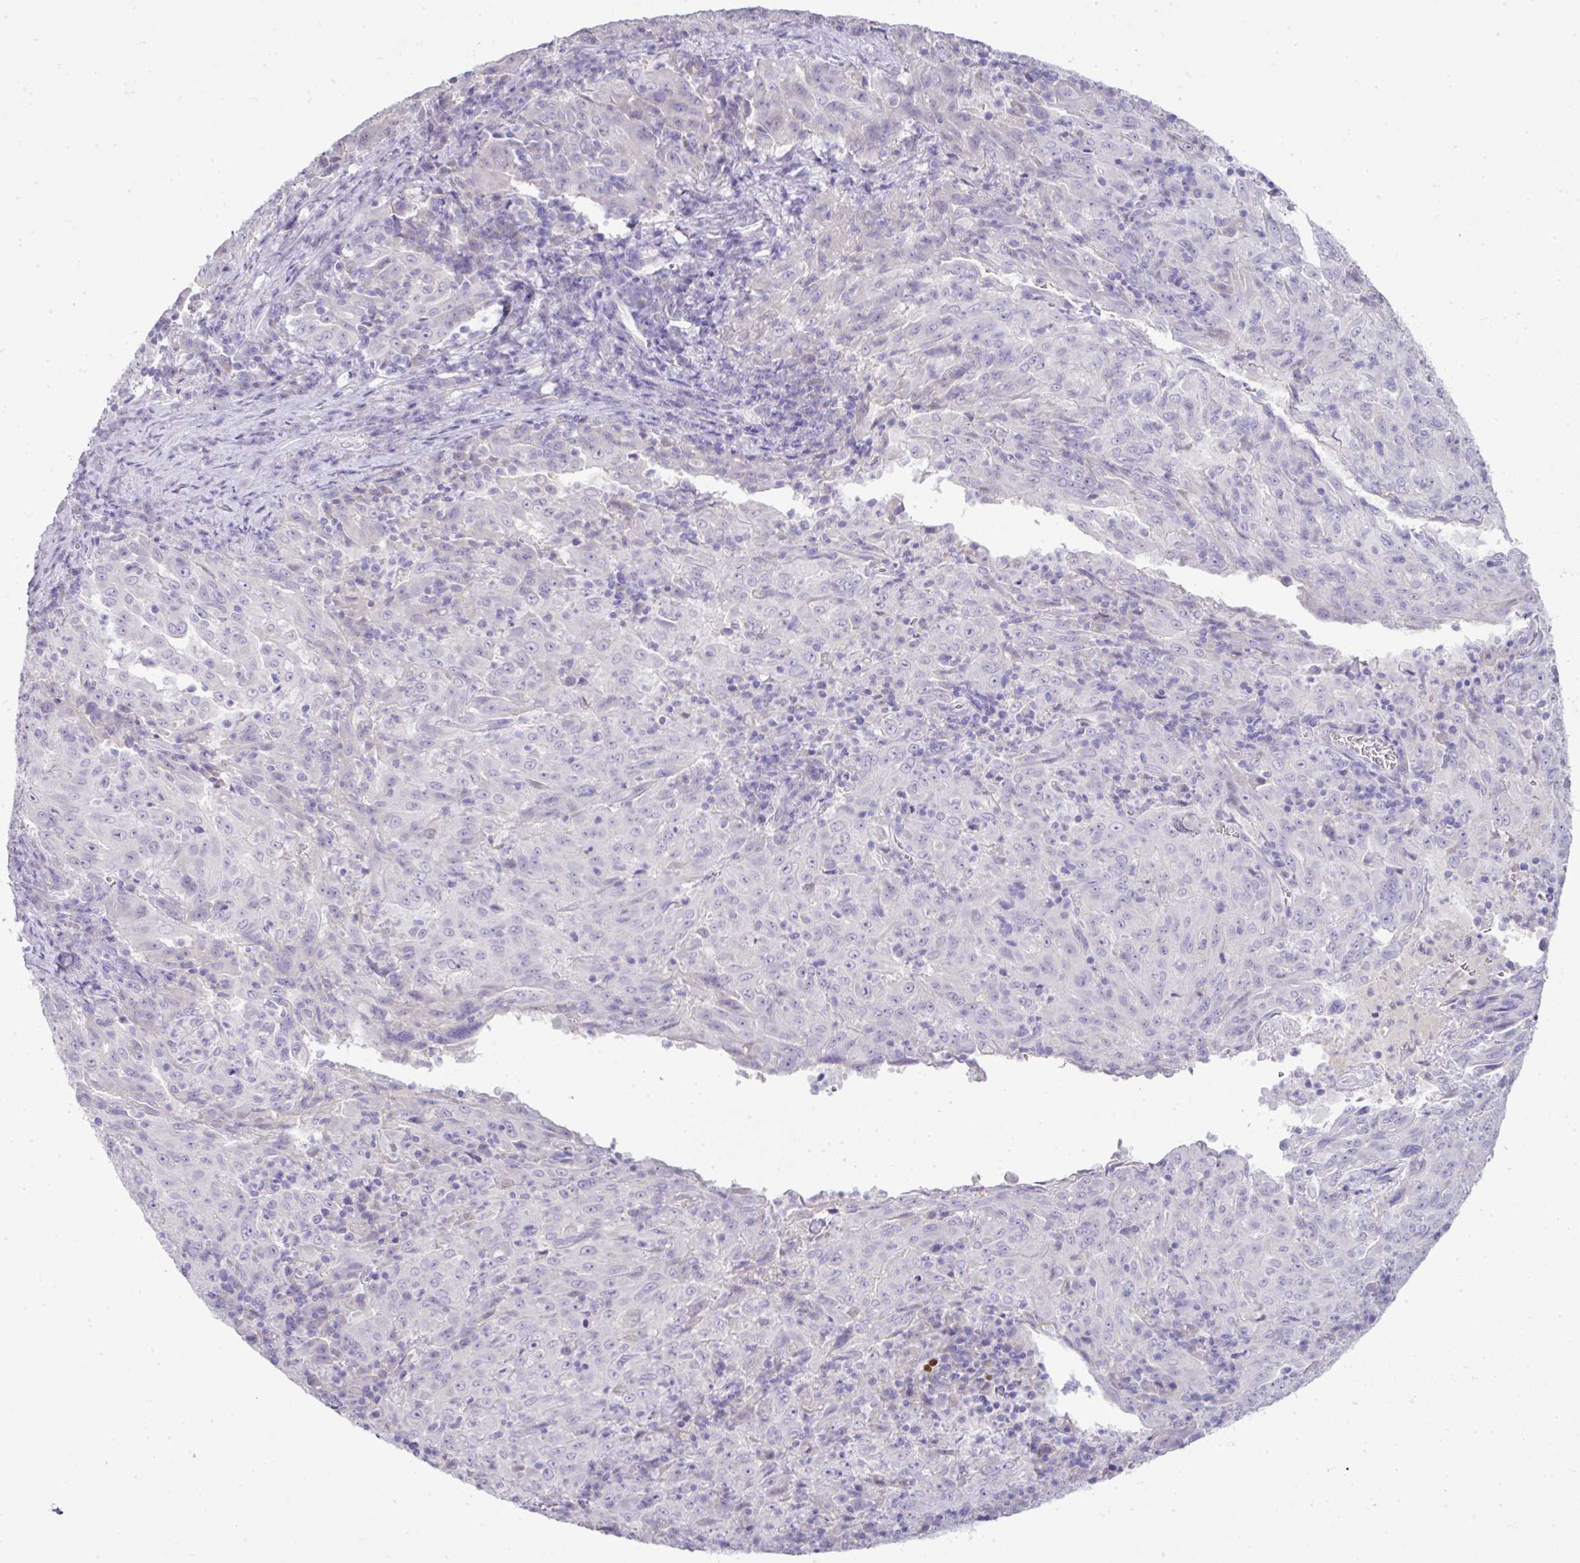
{"staining": {"intensity": "negative", "quantity": "none", "location": "none"}, "tissue": "pancreatic cancer", "cell_type": "Tumor cells", "image_type": "cancer", "snomed": [{"axis": "morphology", "description": "Adenocarcinoma, NOS"}, {"axis": "topography", "description": "Pancreas"}], "caption": "An immunohistochemistry photomicrograph of pancreatic cancer (adenocarcinoma) is shown. There is no staining in tumor cells of pancreatic cancer (adenocarcinoma).", "gene": "BCL11A", "patient": {"sex": "male", "age": 63}}